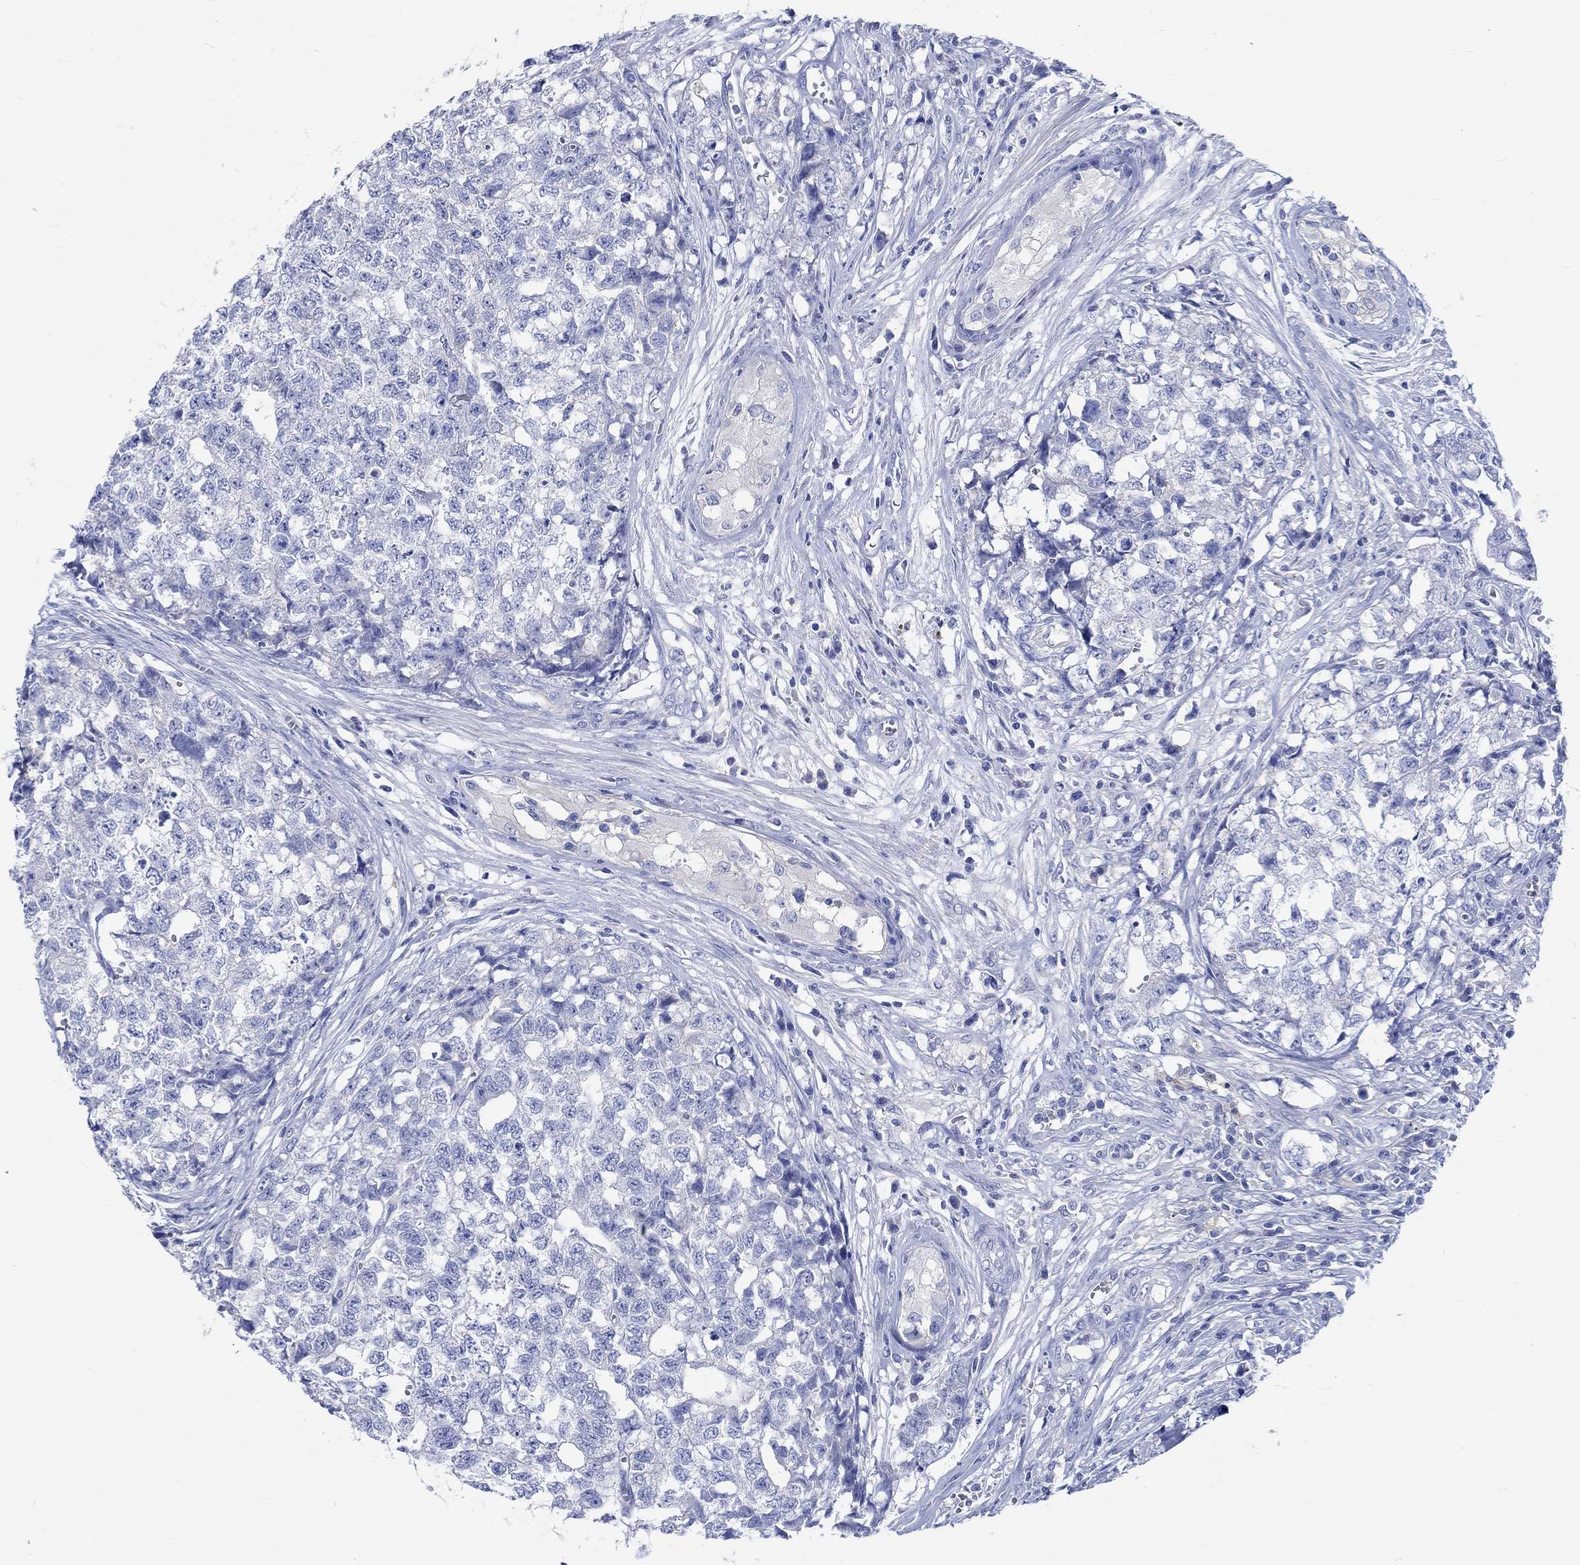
{"staining": {"intensity": "negative", "quantity": "none", "location": "none"}, "tissue": "testis cancer", "cell_type": "Tumor cells", "image_type": "cancer", "snomed": [{"axis": "morphology", "description": "Seminoma, NOS"}, {"axis": "morphology", "description": "Carcinoma, Embryonal, NOS"}, {"axis": "topography", "description": "Testis"}], "caption": "A photomicrograph of embryonal carcinoma (testis) stained for a protein shows no brown staining in tumor cells.", "gene": "SHISA4", "patient": {"sex": "male", "age": 22}}